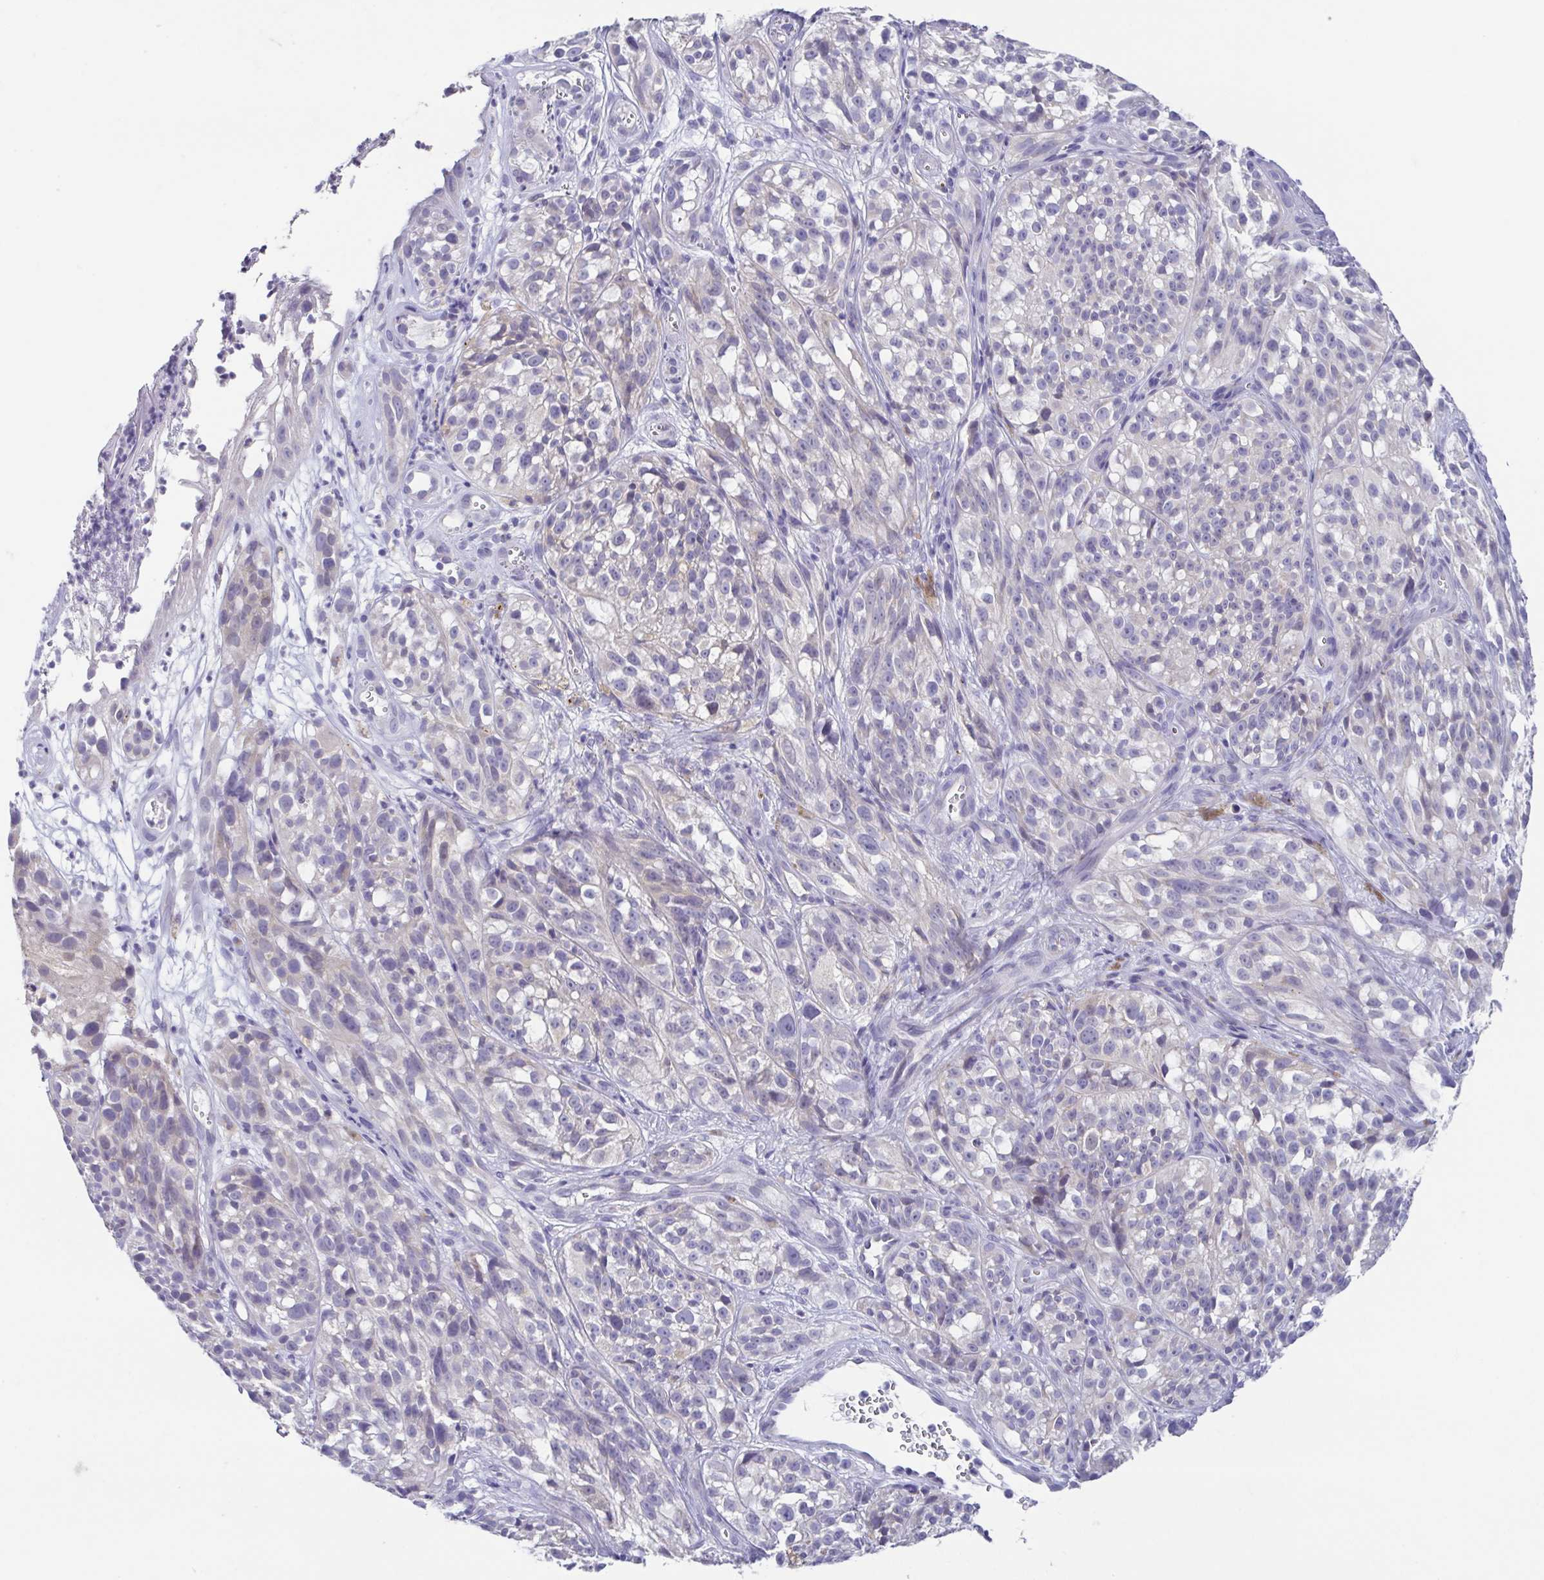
{"staining": {"intensity": "negative", "quantity": "none", "location": "none"}, "tissue": "melanoma", "cell_type": "Tumor cells", "image_type": "cancer", "snomed": [{"axis": "morphology", "description": "Malignant melanoma, NOS"}, {"axis": "topography", "description": "Skin"}], "caption": "High magnification brightfield microscopy of melanoma stained with DAB (3,3'-diaminobenzidine) (brown) and counterstained with hematoxylin (blue): tumor cells show no significant expression. (DAB immunohistochemistry (IHC) visualized using brightfield microscopy, high magnification).", "gene": "RDH11", "patient": {"sex": "female", "age": 85}}